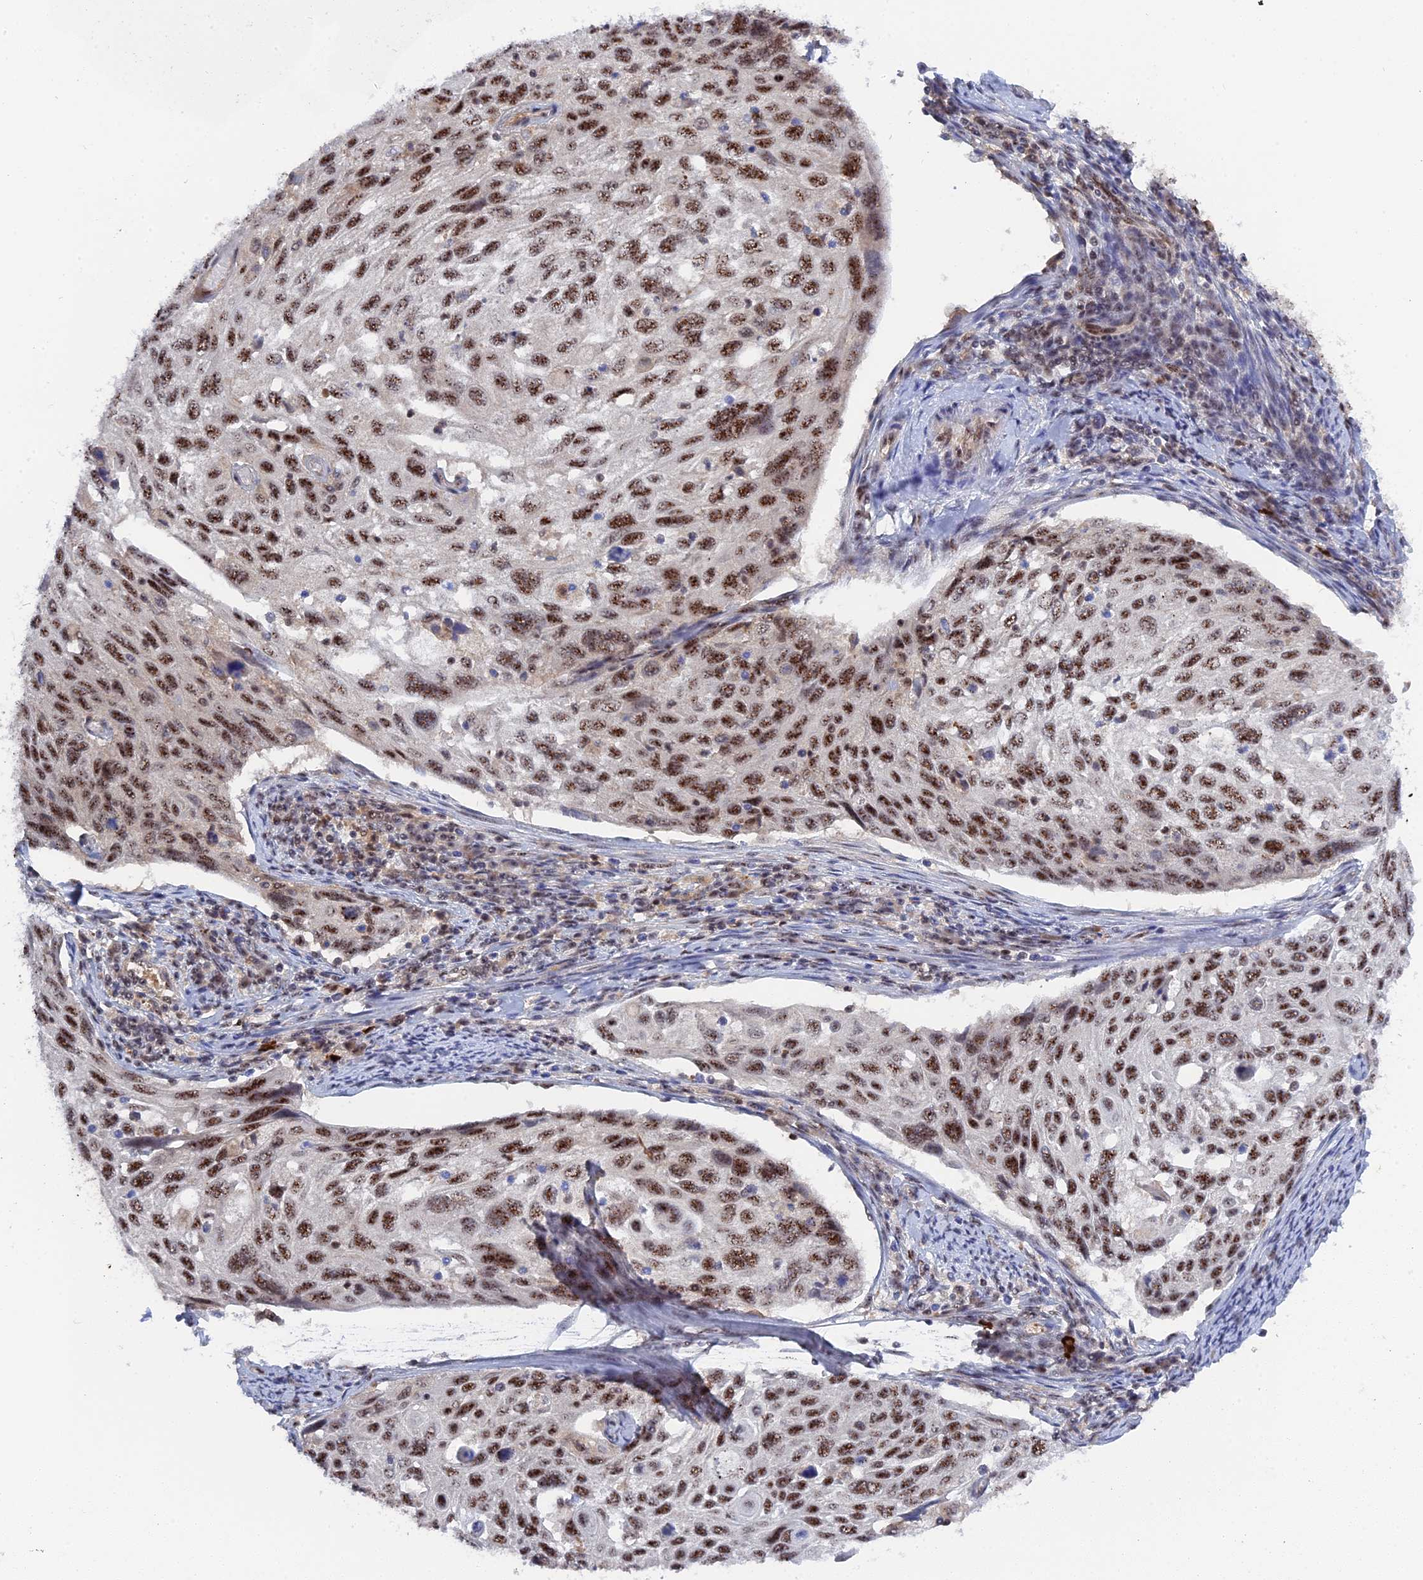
{"staining": {"intensity": "moderate", "quantity": ">75%", "location": "nuclear"}, "tissue": "cervical cancer", "cell_type": "Tumor cells", "image_type": "cancer", "snomed": [{"axis": "morphology", "description": "Squamous cell carcinoma, NOS"}, {"axis": "topography", "description": "Cervix"}], "caption": "A brown stain shows moderate nuclear positivity of a protein in human cervical squamous cell carcinoma tumor cells. (IHC, brightfield microscopy, high magnification).", "gene": "TAB1", "patient": {"sex": "female", "age": 70}}